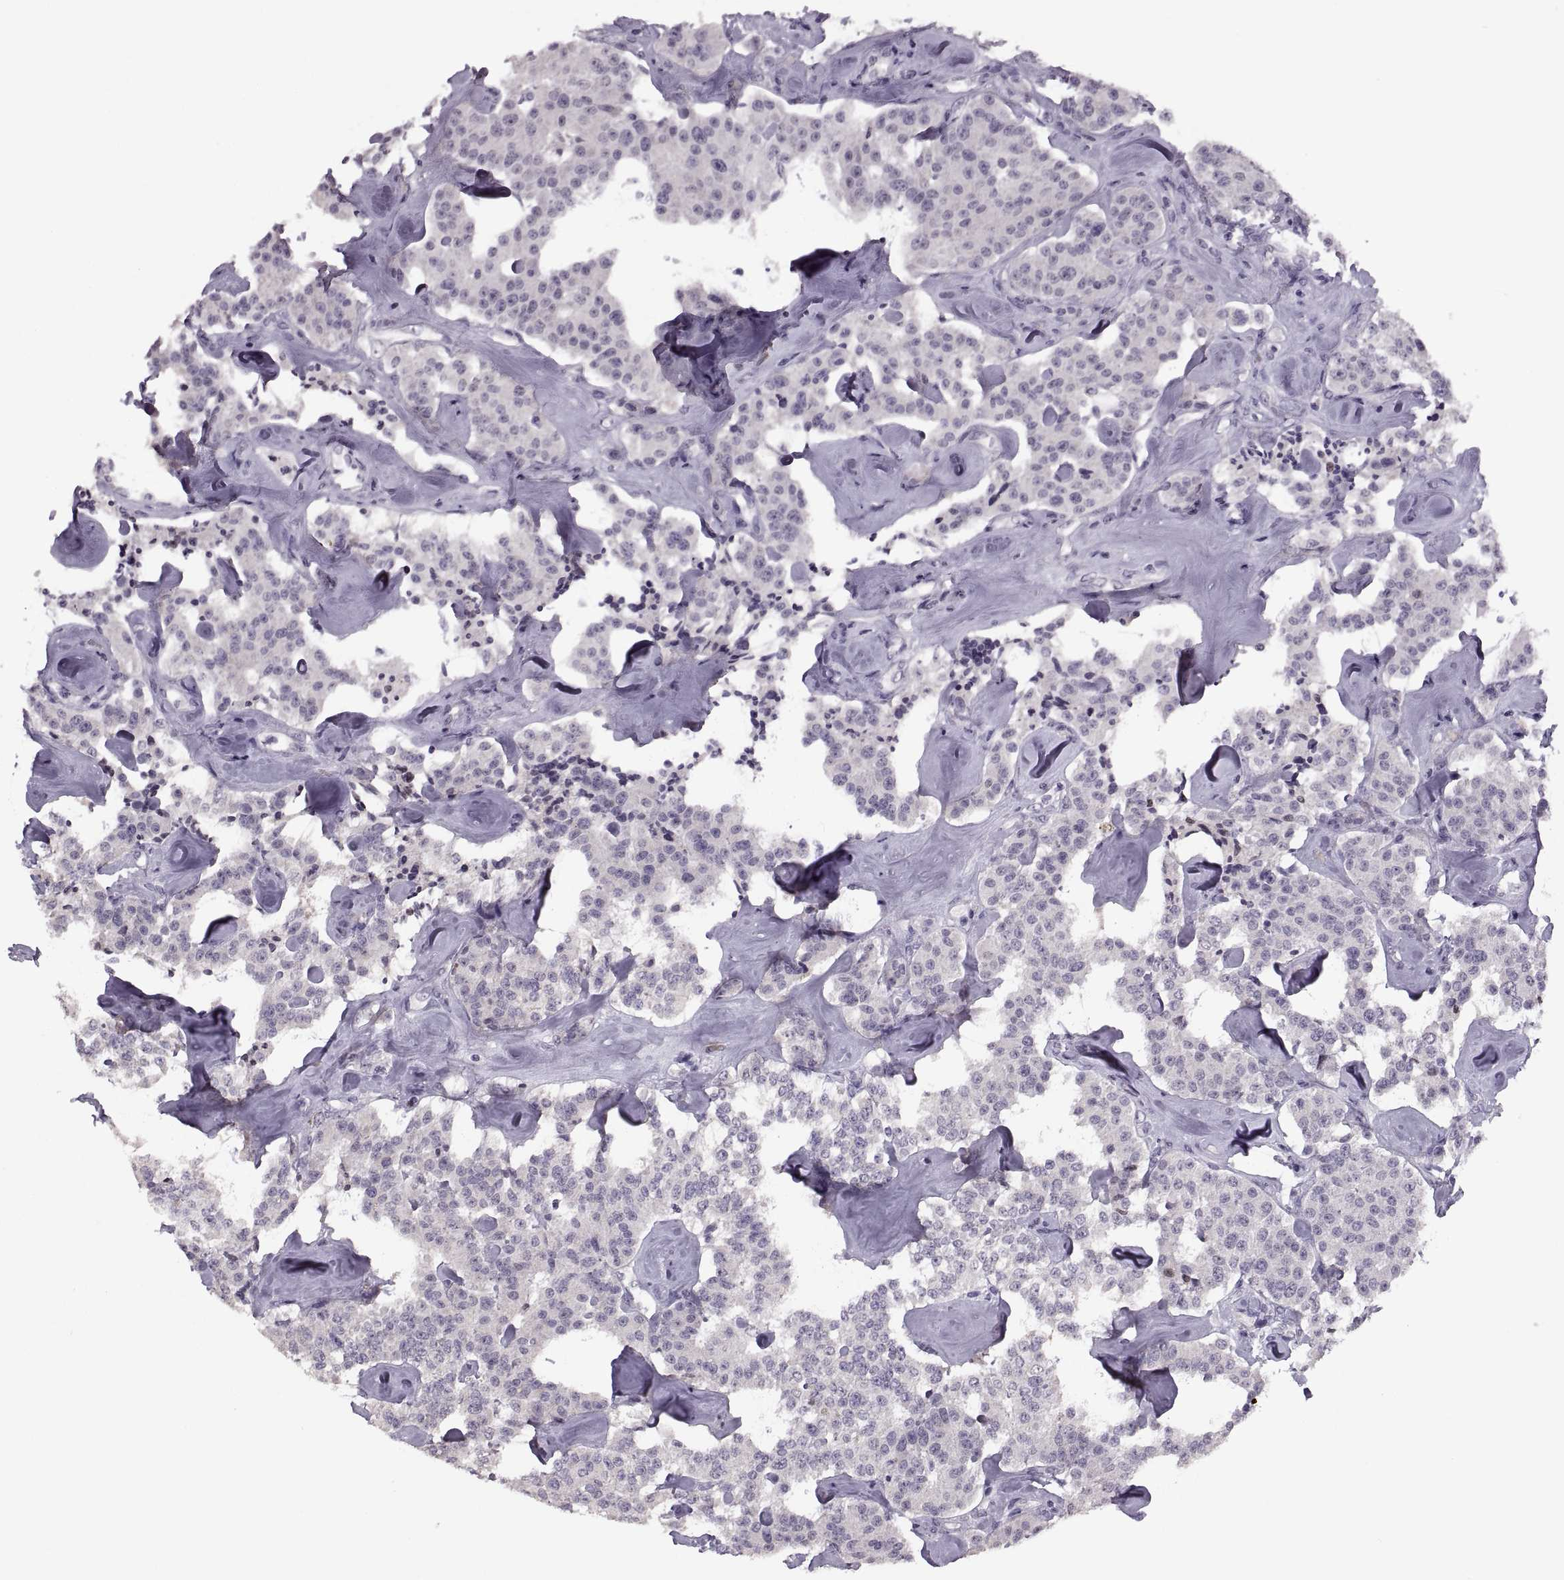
{"staining": {"intensity": "negative", "quantity": "none", "location": "none"}, "tissue": "carcinoid", "cell_type": "Tumor cells", "image_type": "cancer", "snomed": [{"axis": "morphology", "description": "Carcinoid, malignant, NOS"}, {"axis": "topography", "description": "Pancreas"}], "caption": "Photomicrograph shows no significant protein positivity in tumor cells of malignant carcinoid.", "gene": "PAGE5", "patient": {"sex": "male", "age": 41}}